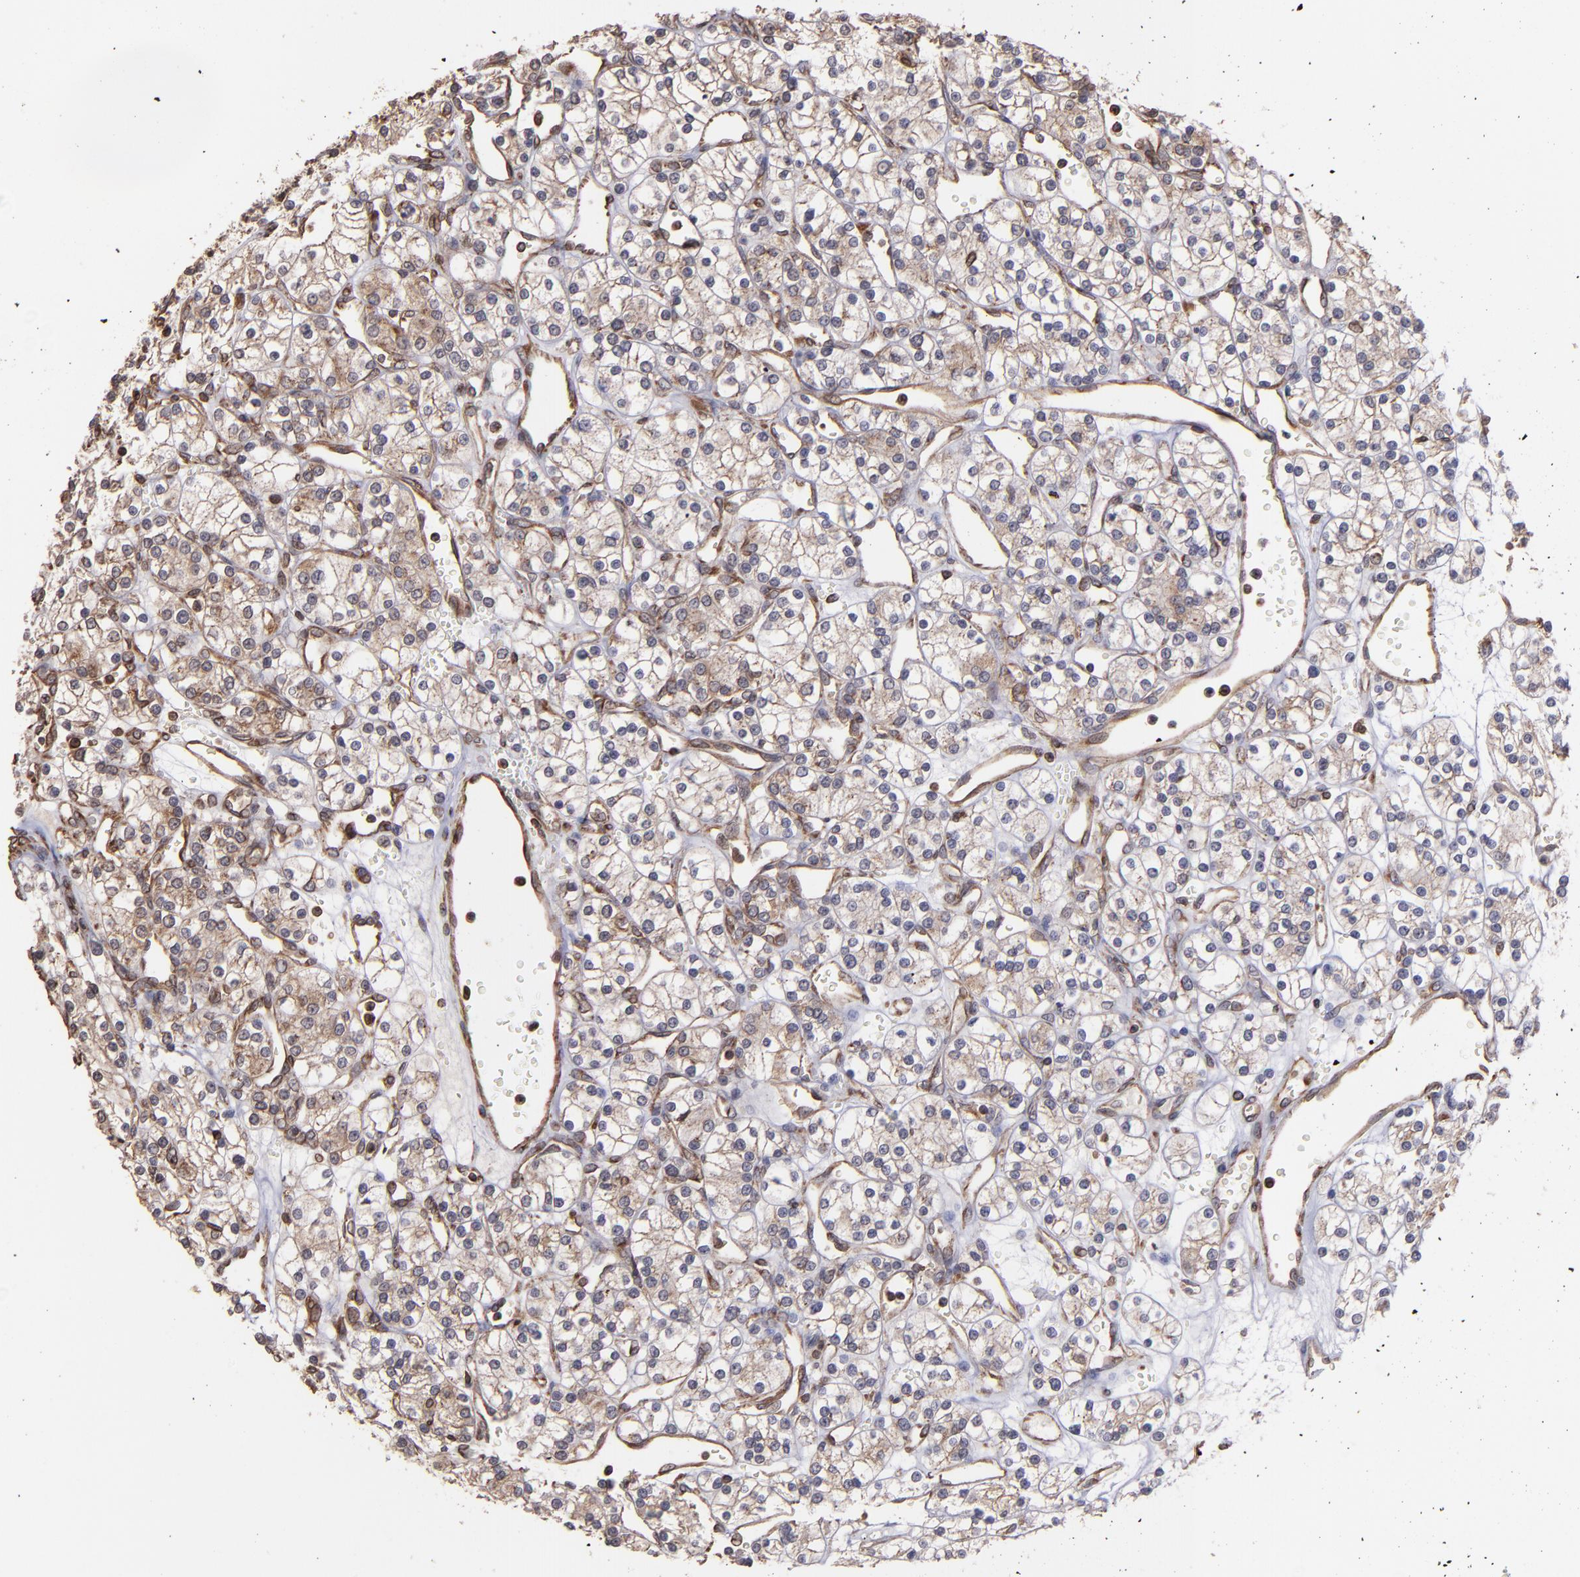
{"staining": {"intensity": "moderate", "quantity": "25%-75%", "location": "cytoplasmic/membranous"}, "tissue": "renal cancer", "cell_type": "Tumor cells", "image_type": "cancer", "snomed": [{"axis": "morphology", "description": "Adenocarcinoma, NOS"}, {"axis": "topography", "description": "Kidney"}], "caption": "An immunohistochemistry (IHC) micrograph of neoplastic tissue is shown. Protein staining in brown labels moderate cytoplasmic/membranous positivity in renal cancer (adenocarcinoma) within tumor cells. (DAB = brown stain, brightfield microscopy at high magnification).", "gene": "TRIP11", "patient": {"sex": "female", "age": 62}}